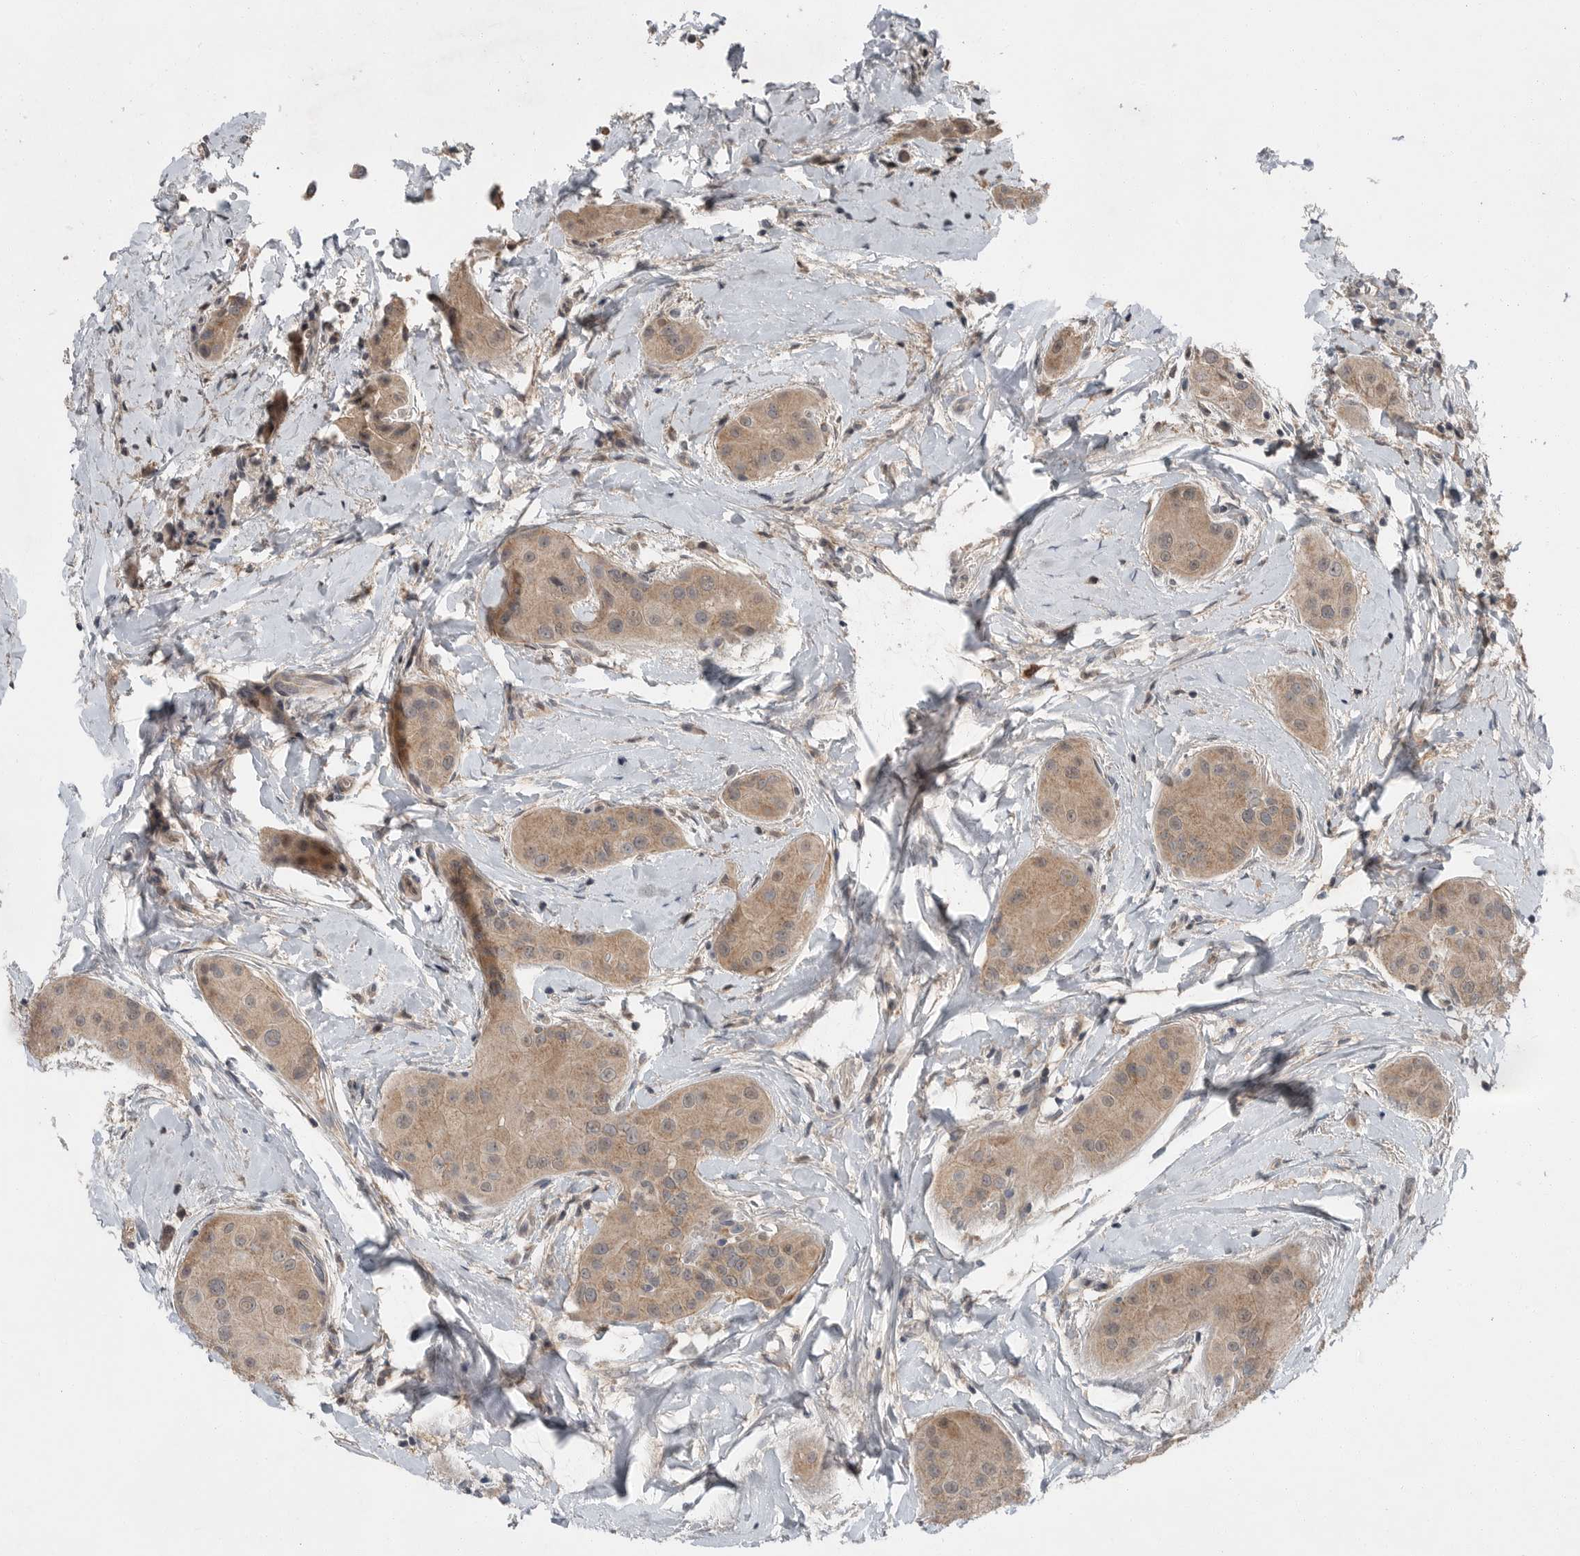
{"staining": {"intensity": "moderate", "quantity": ">75%", "location": "cytoplasmic/membranous"}, "tissue": "thyroid cancer", "cell_type": "Tumor cells", "image_type": "cancer", "snomed": [{"axis": "morphology", "description": "Papillary adenocarcinoma, NOS"}, {"axis": "topography", "description": "Thyroid gland"}], "caption": "Immunohistochemistry of human thyroid cancer demonstrates medium levels of moderate cytoplasmic/membranous staining in about >75% of tumor cells.", "gene": "SCP2", "patient": {"sex": "male", "age": 33}}